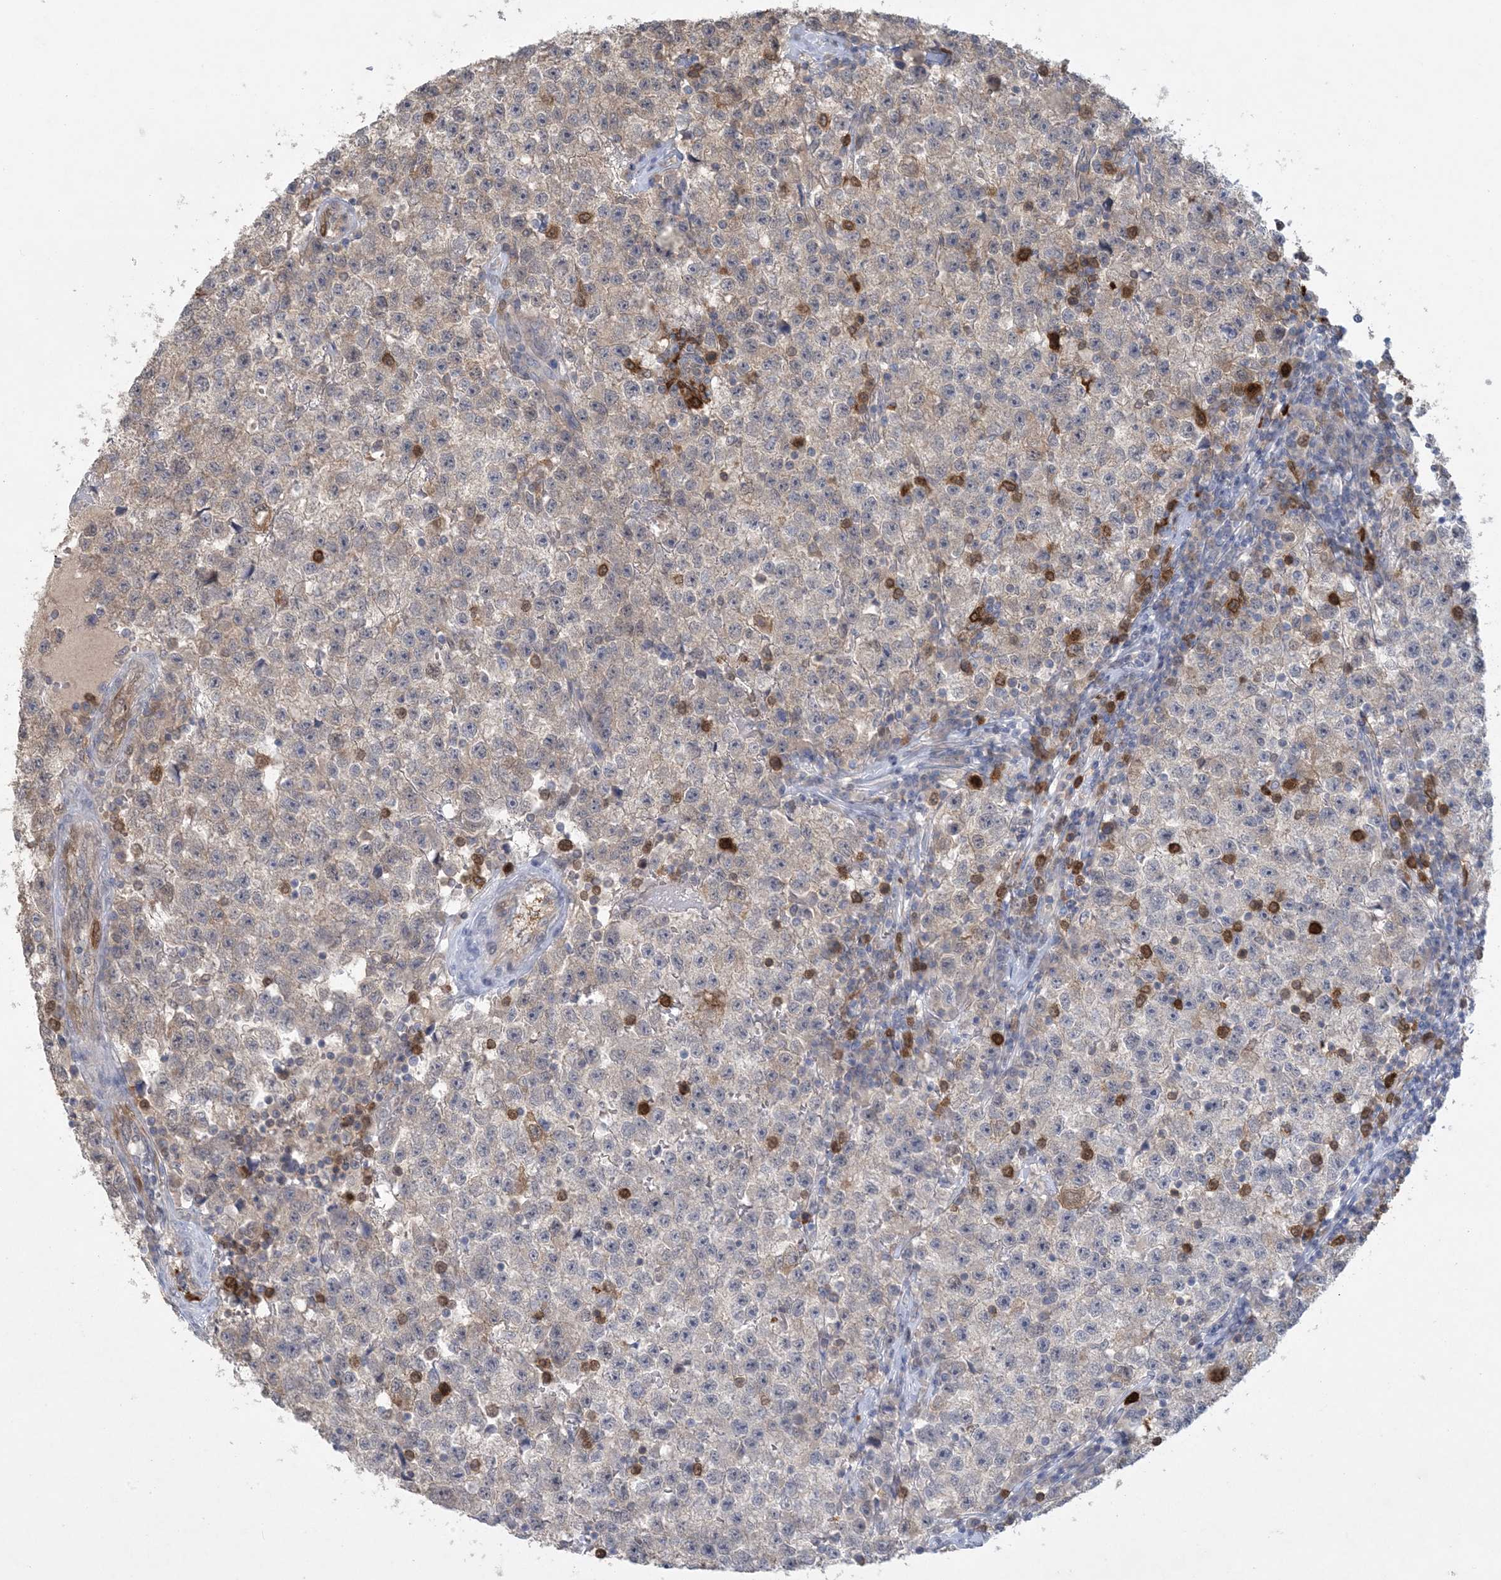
{"staining": {"intensity": "negative", "quantity": "none", "location": "none"}, "tissue": "testis cancer", "cell_type": "Tumor cells", "image_type": "cancer", "snomed": [{"axis": "morphology", "description": "Seminoma, NOS"}, {"axis": "topography", "description": "Testis"}], "caption": "Immunohistochemistry image of seminoma (testis) stained for a protein (brown), which displays no positivity in tumor cells. (DAB immunohistochemistry (IHC), high magnification).", "gene": "HMGCS1", "patient": {"sex": "male", "age": 22}}